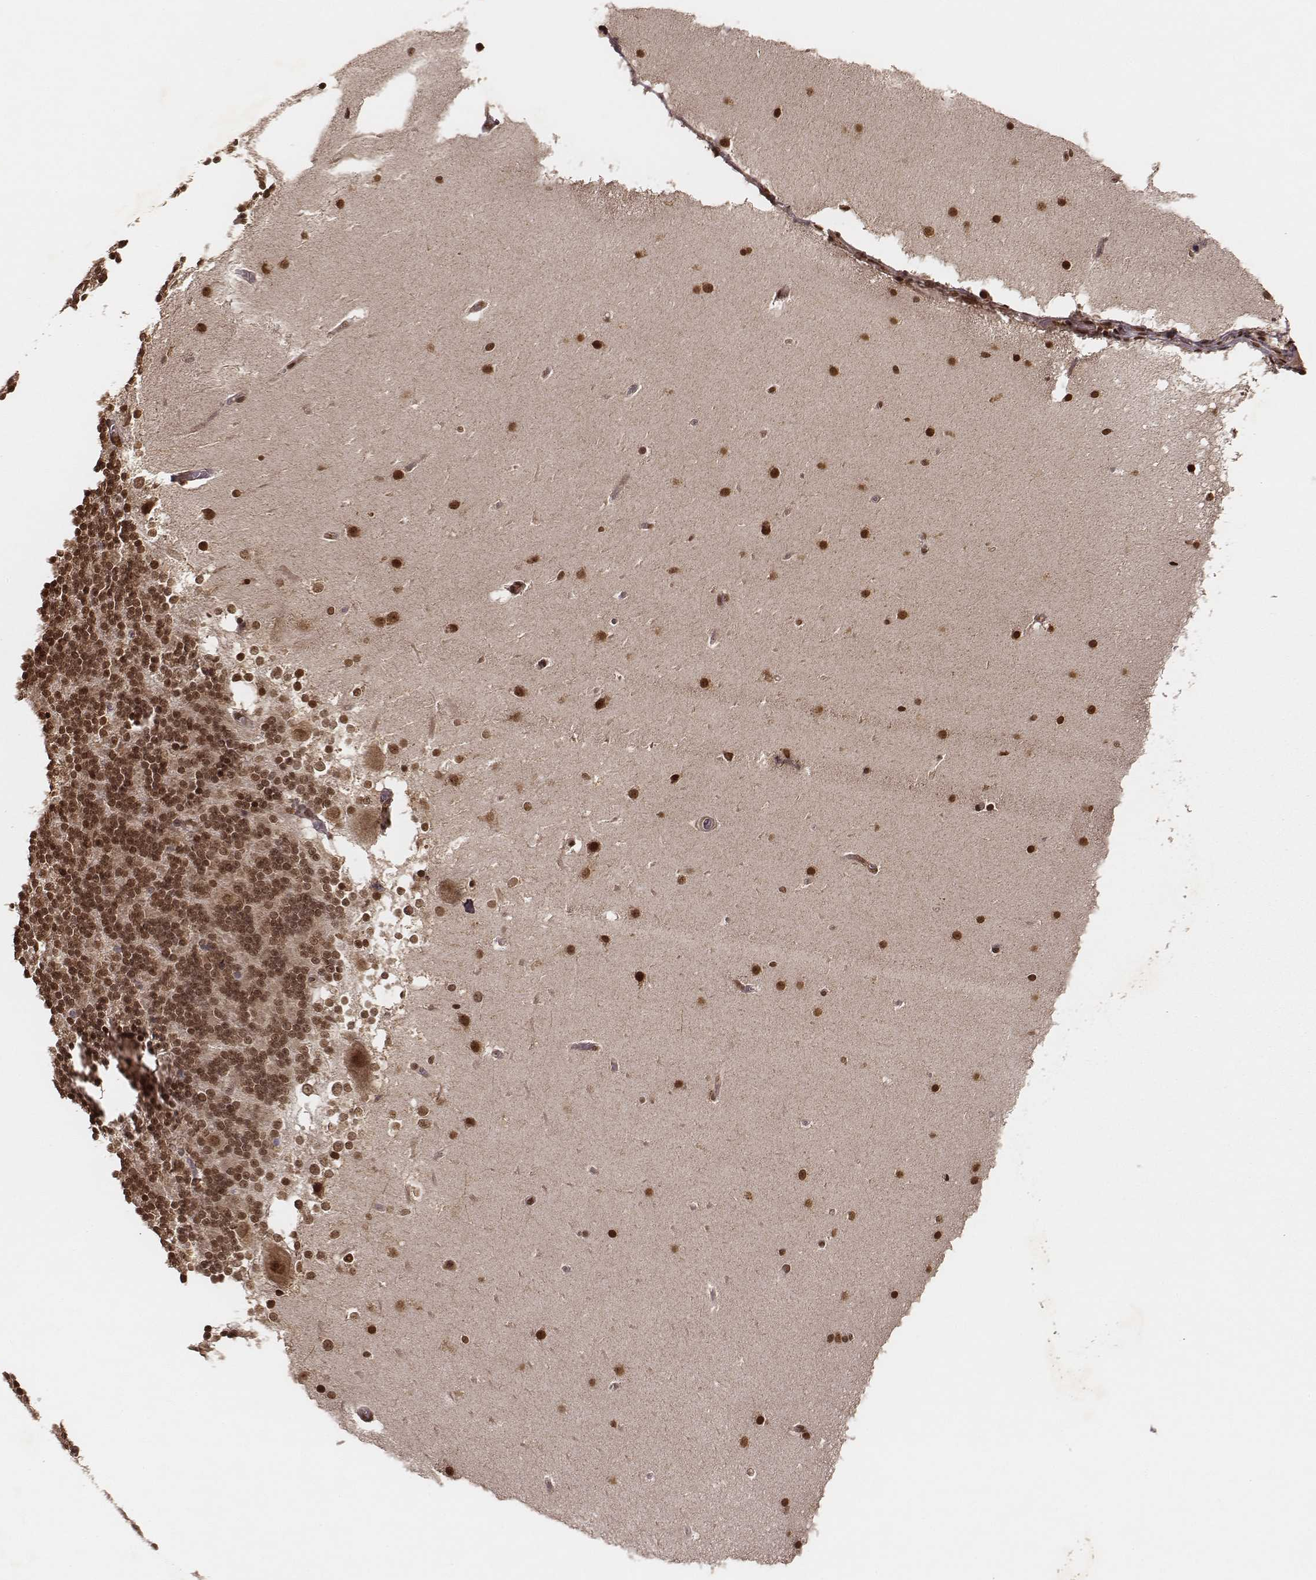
{"staining": {"intensity": "moderate", "quantity": ">75%", "location": "nuclear"}, "tissue": "cerebellum", "cell_type": "Cells in granular layer", "image_type": "normal", "snomed": [{"axis": "morphology", "description": "Normal tissue, NOS"}, {"axis": "topography", "description": "Cerebellum"}], "caption": "This is an image of immunohistochemistry (IHC) staining of unremarkable cerebellum, which shows moderate positivity in the nuclear of cells in granular layer.", "gene": "NFX1", "patient": {"sex": "female", "age": 19}}